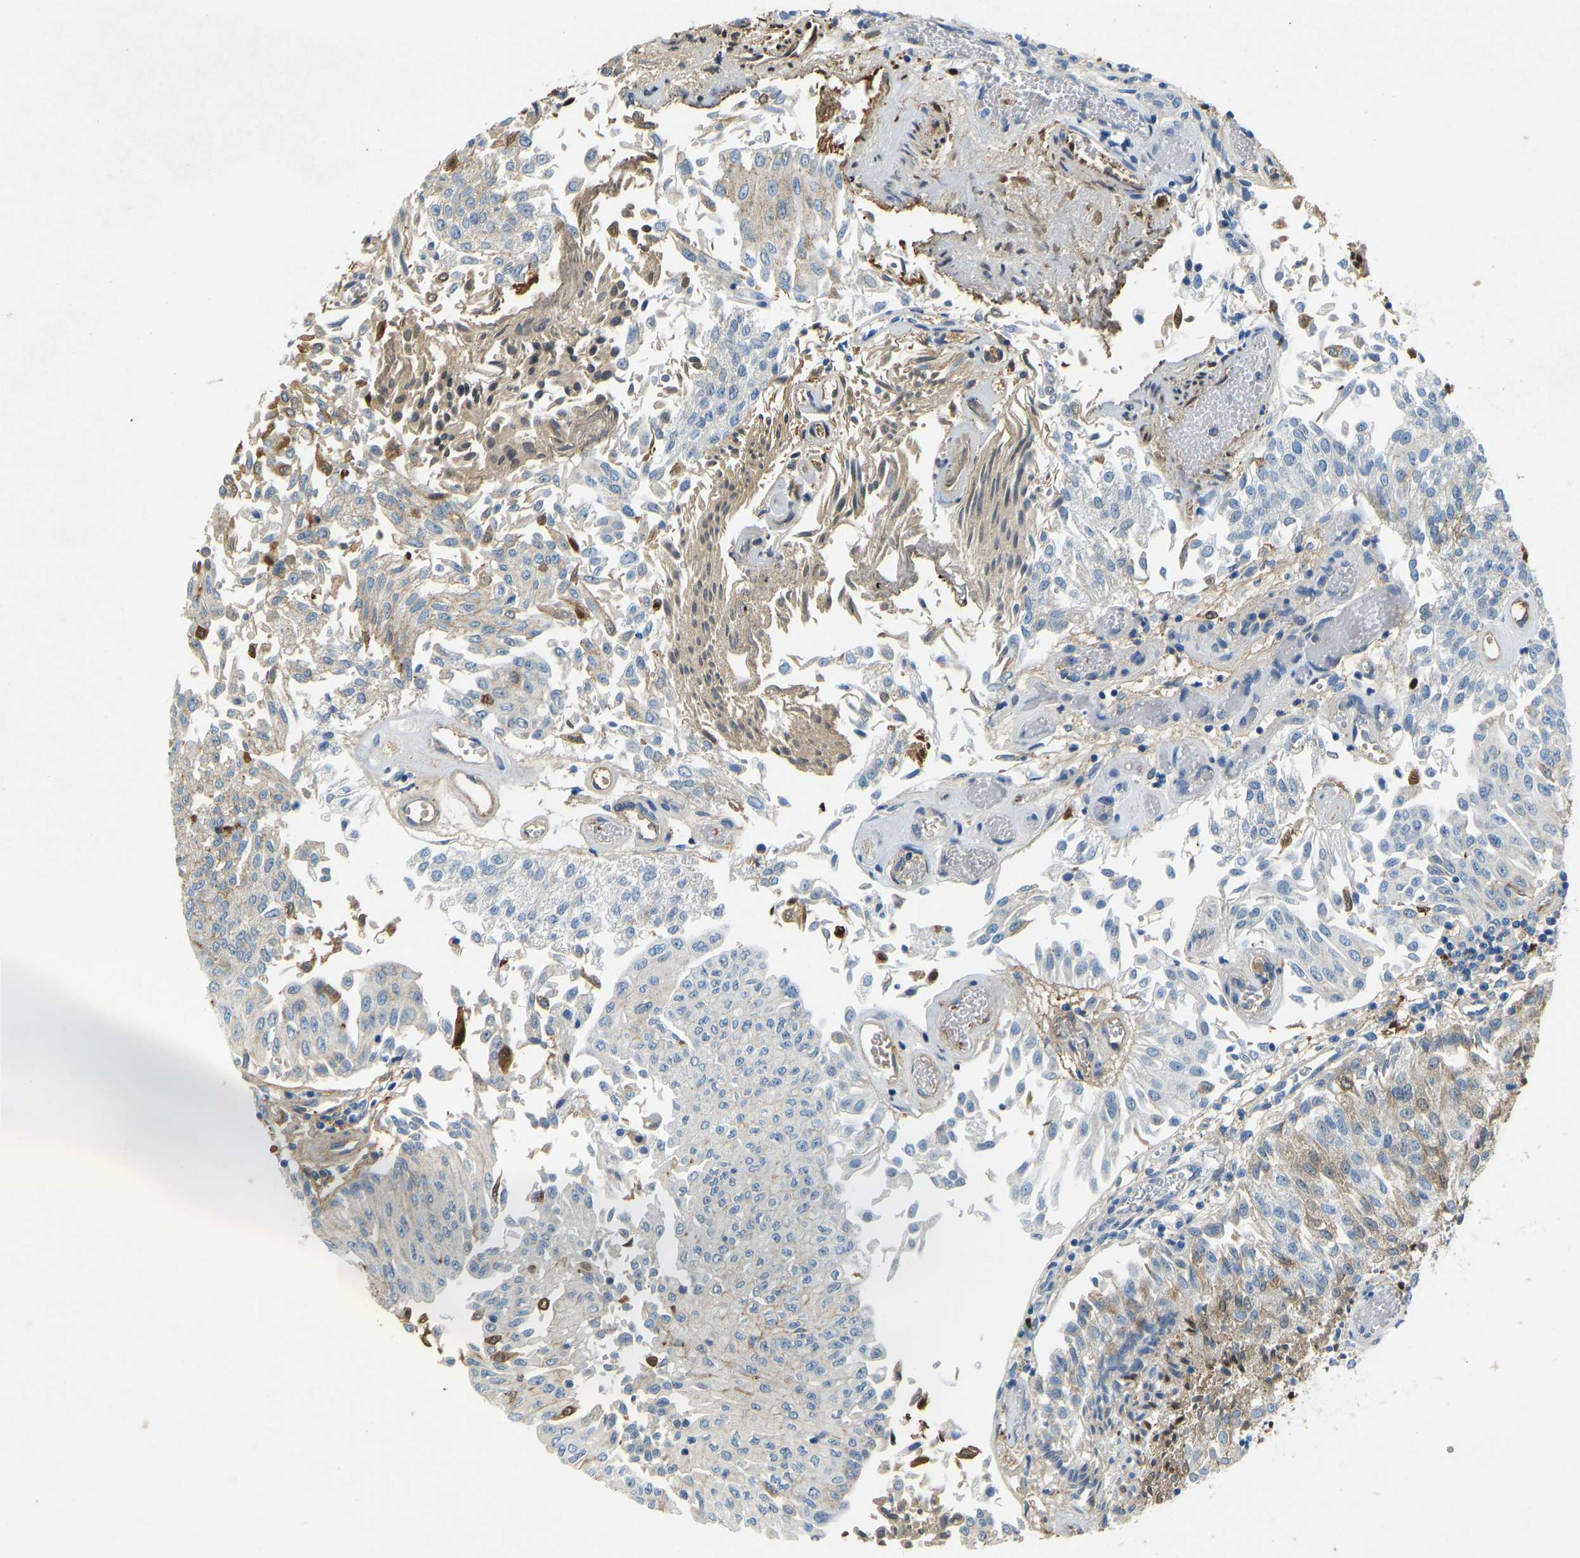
{"staining": {"intensity": "weak", "quantity": "<25%", "location": "cytoplasmic/membranous"}, "tissue": "urothelial cancer", "cell_type": "Tumor cells", "image_type": "cancer", "snomed": [{"axis": "morphology", "description": "Urothelial carcinoma, Low grade"}, {"axis": "topography", "description": "Urinary bladder"}], "caption": "Histopathology image shows no protein positivity in tumor cells of urothelial cancer tissue. (Stains: DAB immunohistochemistry with hematoxylin counter stain, Microscopy: brightfield microscopy at high magnification).", "gene": "THBS4", "patient": {"sex": "male", "age": 86}}